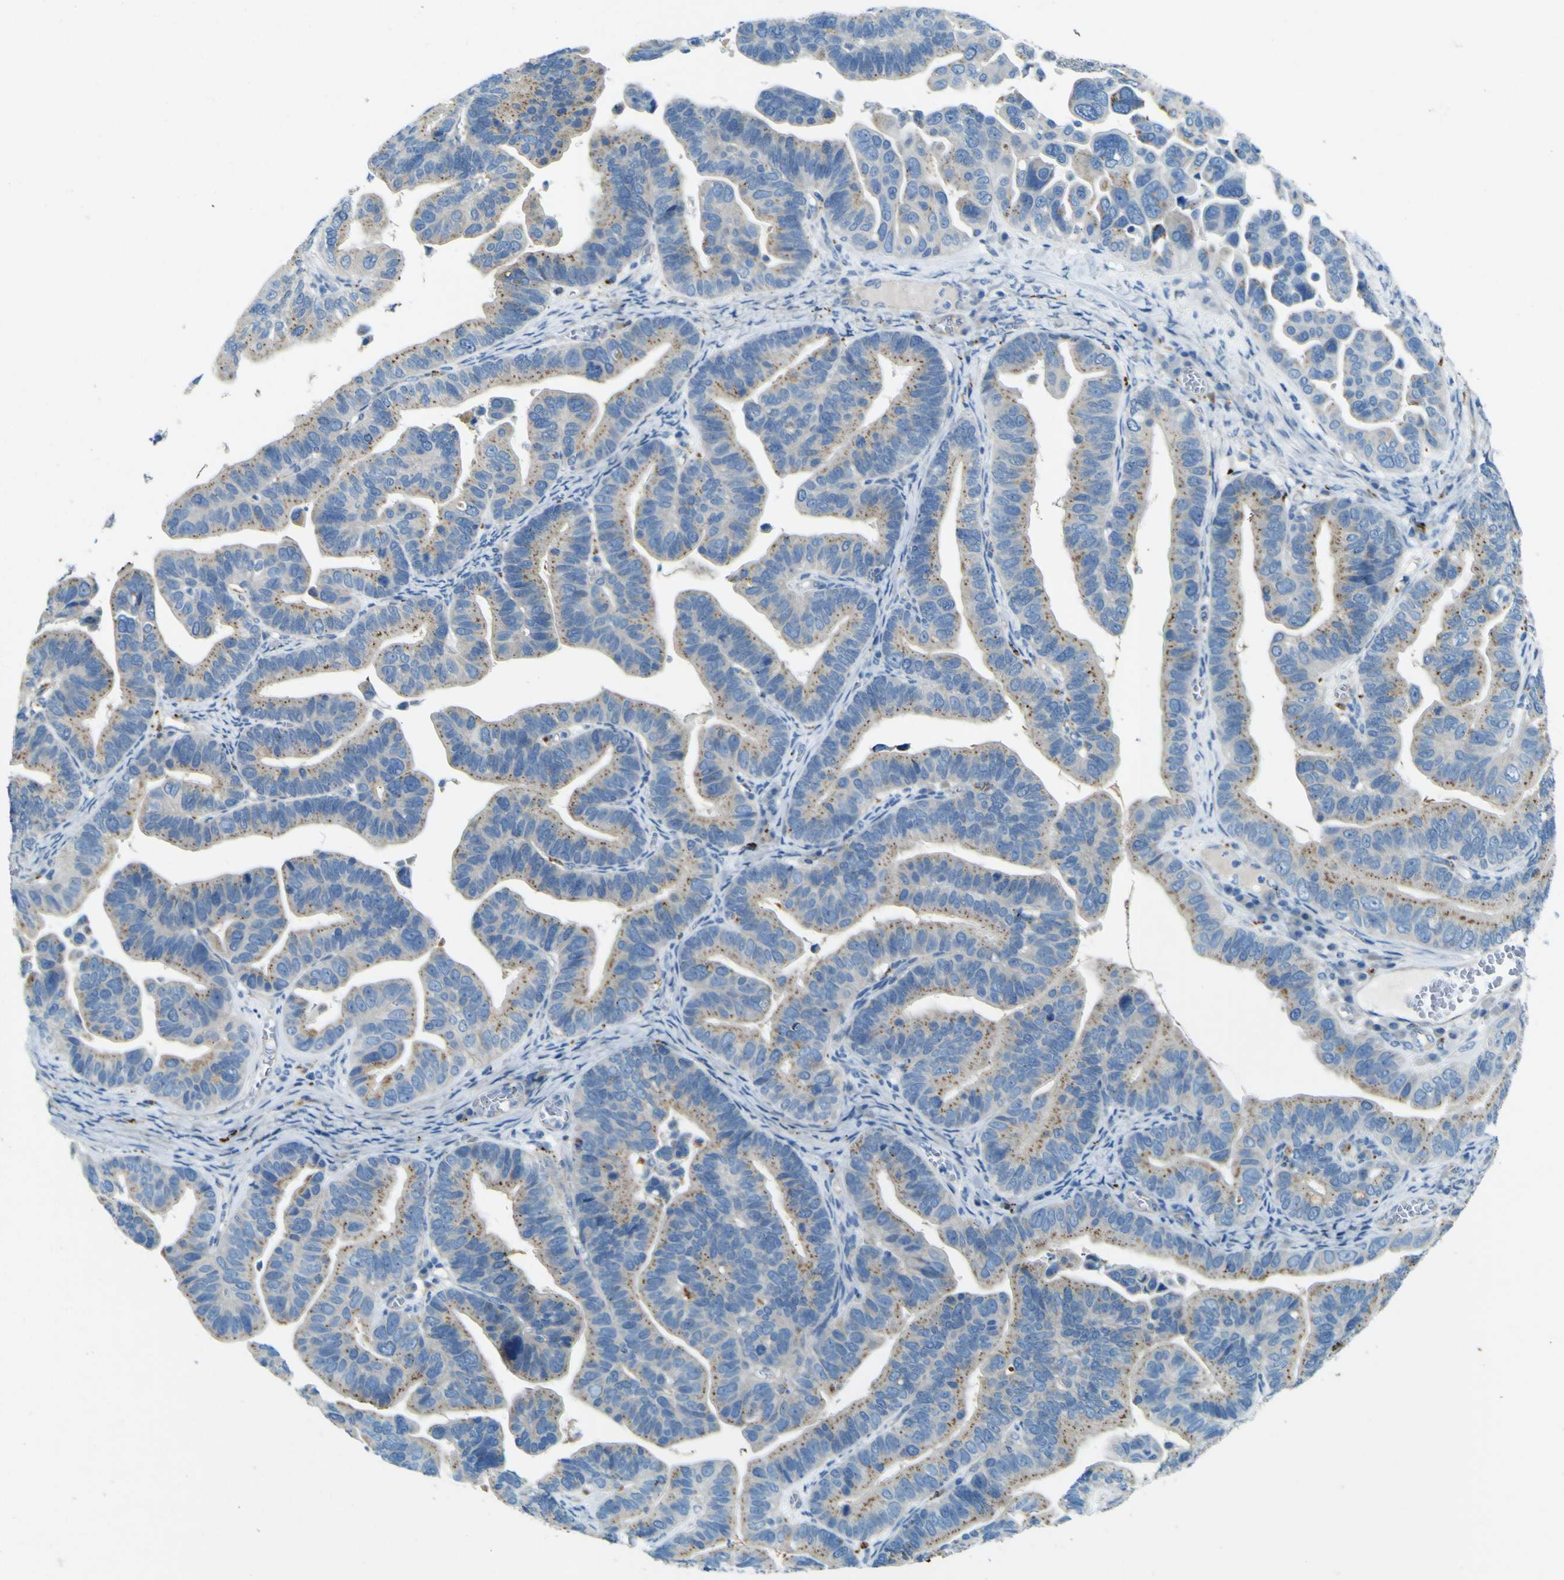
{"staining": {"intensity": "weak", "quantity": "25%-75%", "location": "cytoplasmic/membranous"}, "tissue": "ovarian cancer", "cell_type": "Tumor cells", "image_type": "cancer", "snomed": [{"axis": "morphology", "description": "Cystadenocarcinoma, serous, NOS"}, {"axis": "topography", "description": "Ovary"}], "caption": "A brown stain highlights weak cytoplasmic/membranous expression of a protein in human ovarian serous cystadenocarcinoma tumor cells.", "gene": "PDE9A", "patient": {"sex": "female", "age": 56}}